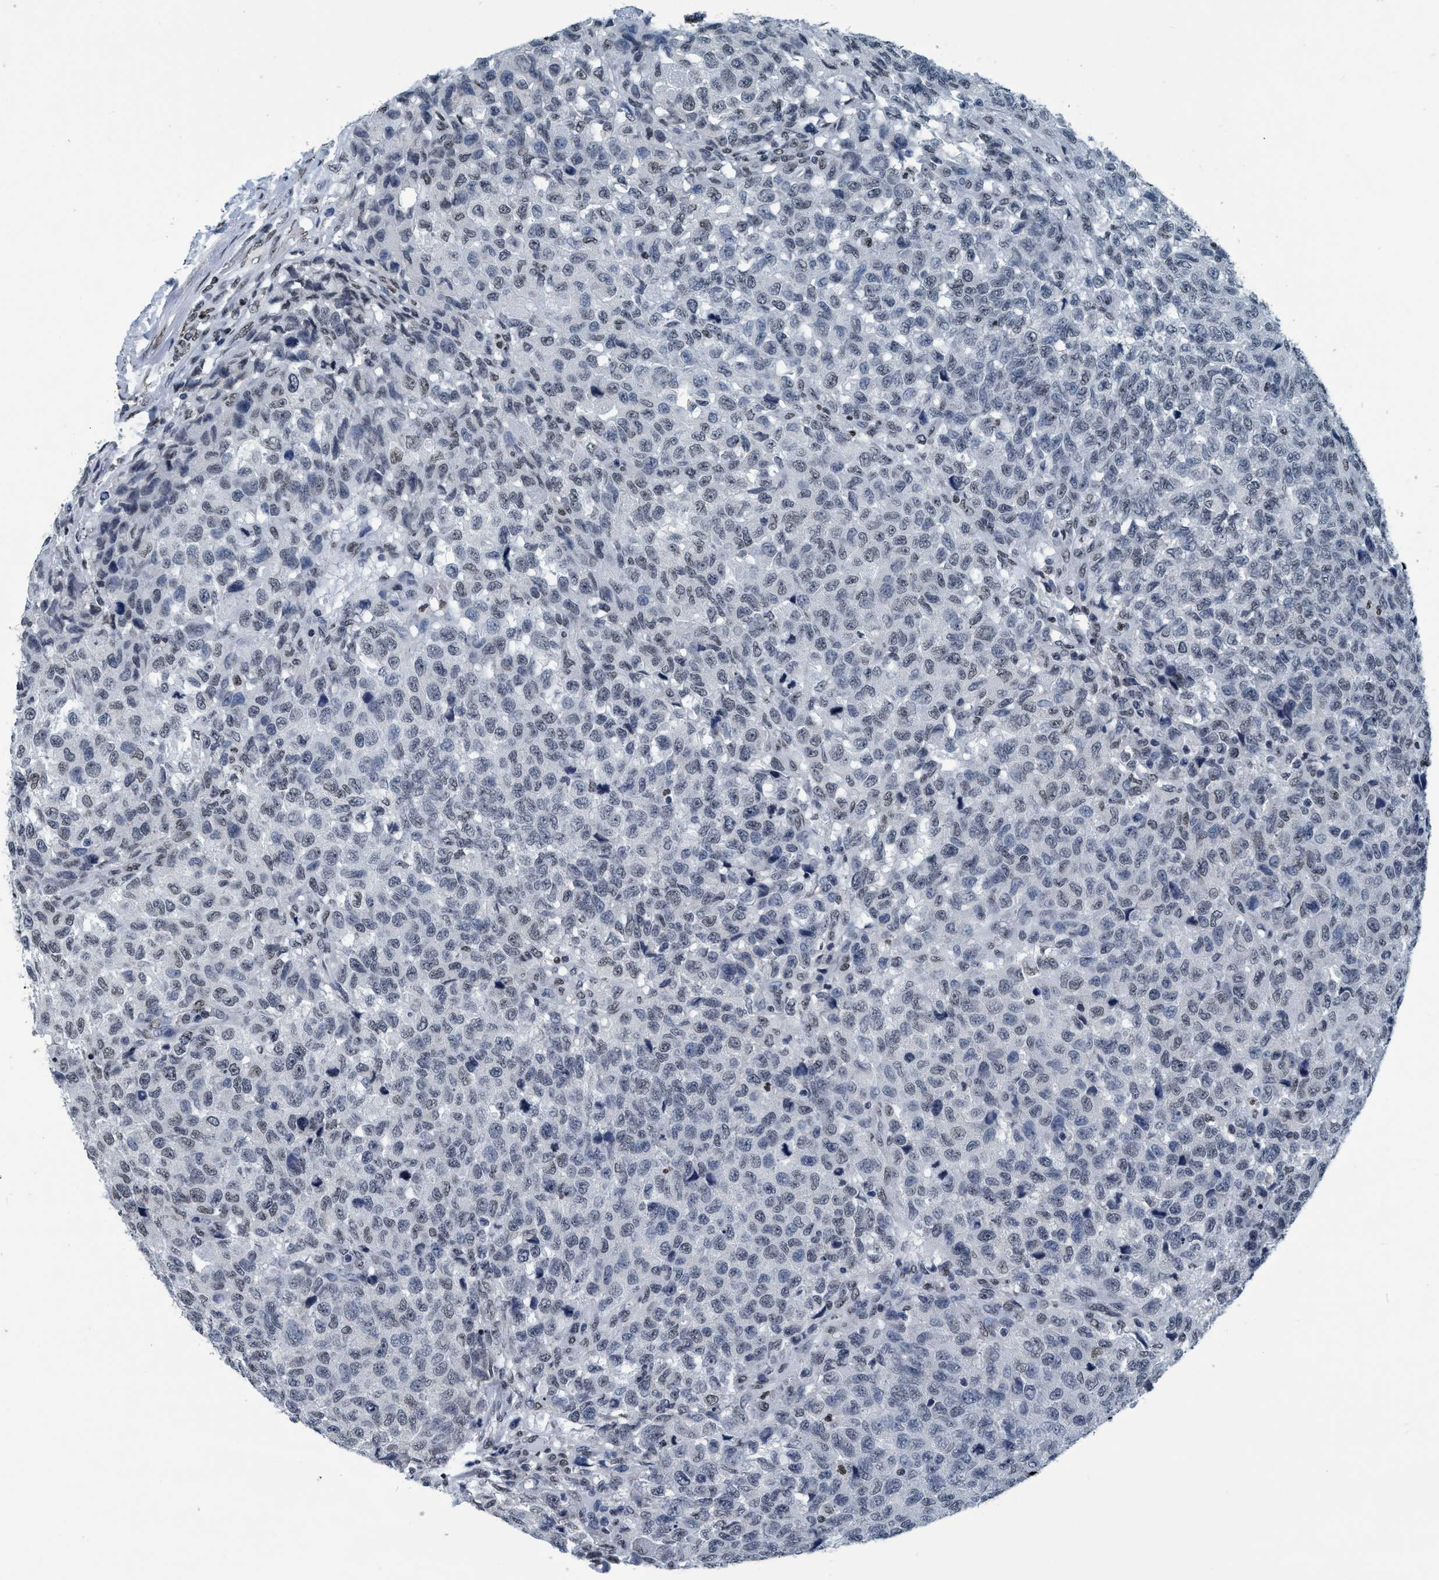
{"staining": {"intensity": "weak", "quantity": "<25%", "location": "nuclear"}, "tissue": "testis cancer", "cell_type": "Tumor cells", "image_type": "cancer", "snomed": [{"axis": "morphology", "description": "Seminoma, NOS"}, {"axis": "topography", "description": "Testis"}], "caption": "Immunohistochemistry micrograph of neoplastic tissue: testis seminoma stained with DAB (3,3'-diaminobenzidine) displays no significant protein expression in tumor cells.", "gene": "CCNE2", "patient": {"sex": "male", "age": 59}}